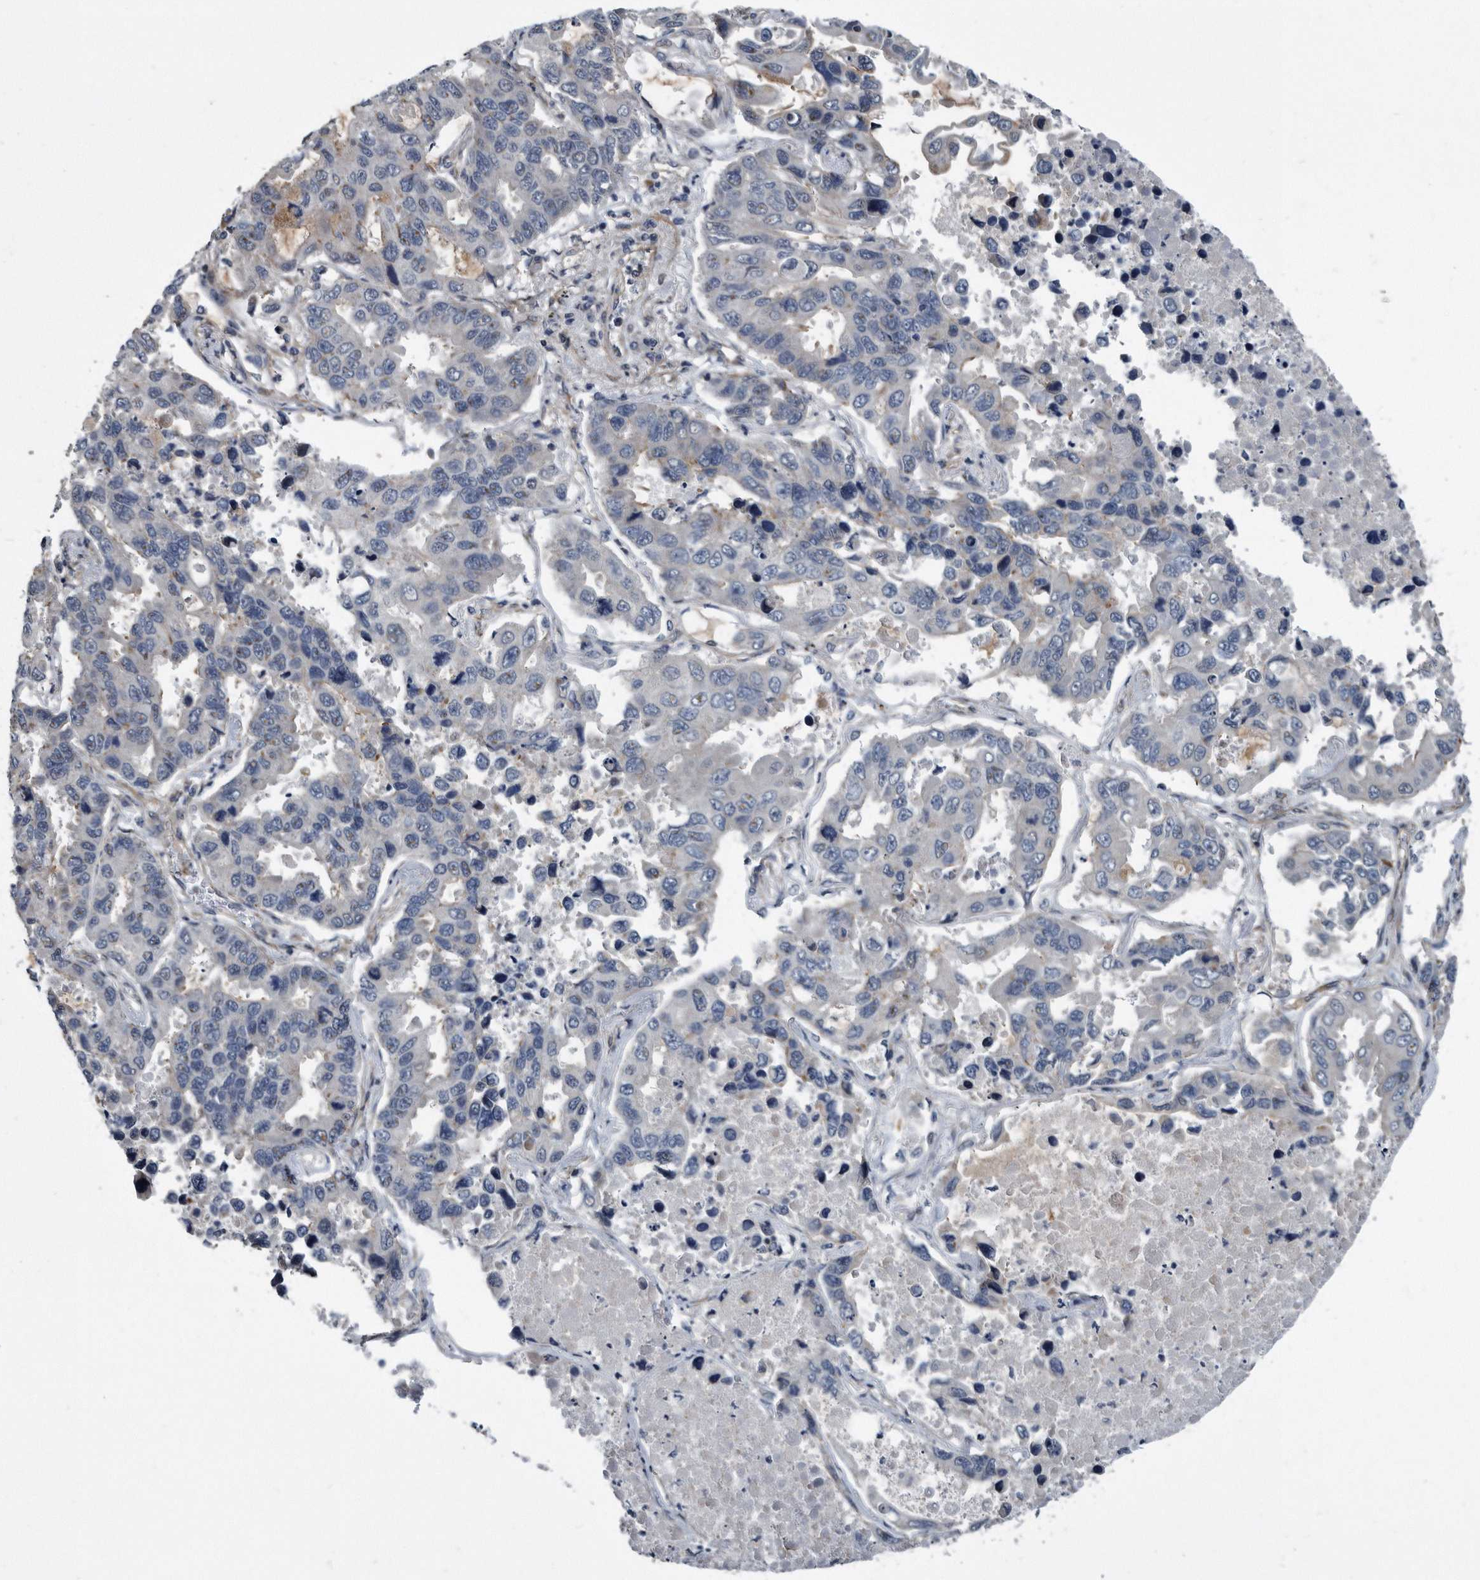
{"staining": {"intensity": "negative", "quantity": "none", "location": "none"}, "tissue": "lung cancer", "cell_type": "Tumor cells", "image_type": "cancer", "snomed": [{"axis": "morphology", "description": "Adenocarcinoma, NOS"}, {"axis": "topography", "description": "Lung"}], "caption": "There is no significant expression in tumor cells of lung cancer (adenocarcinoma).", "gene": "ARMCX1", "patient": {"sex": "male", "age": 64}}